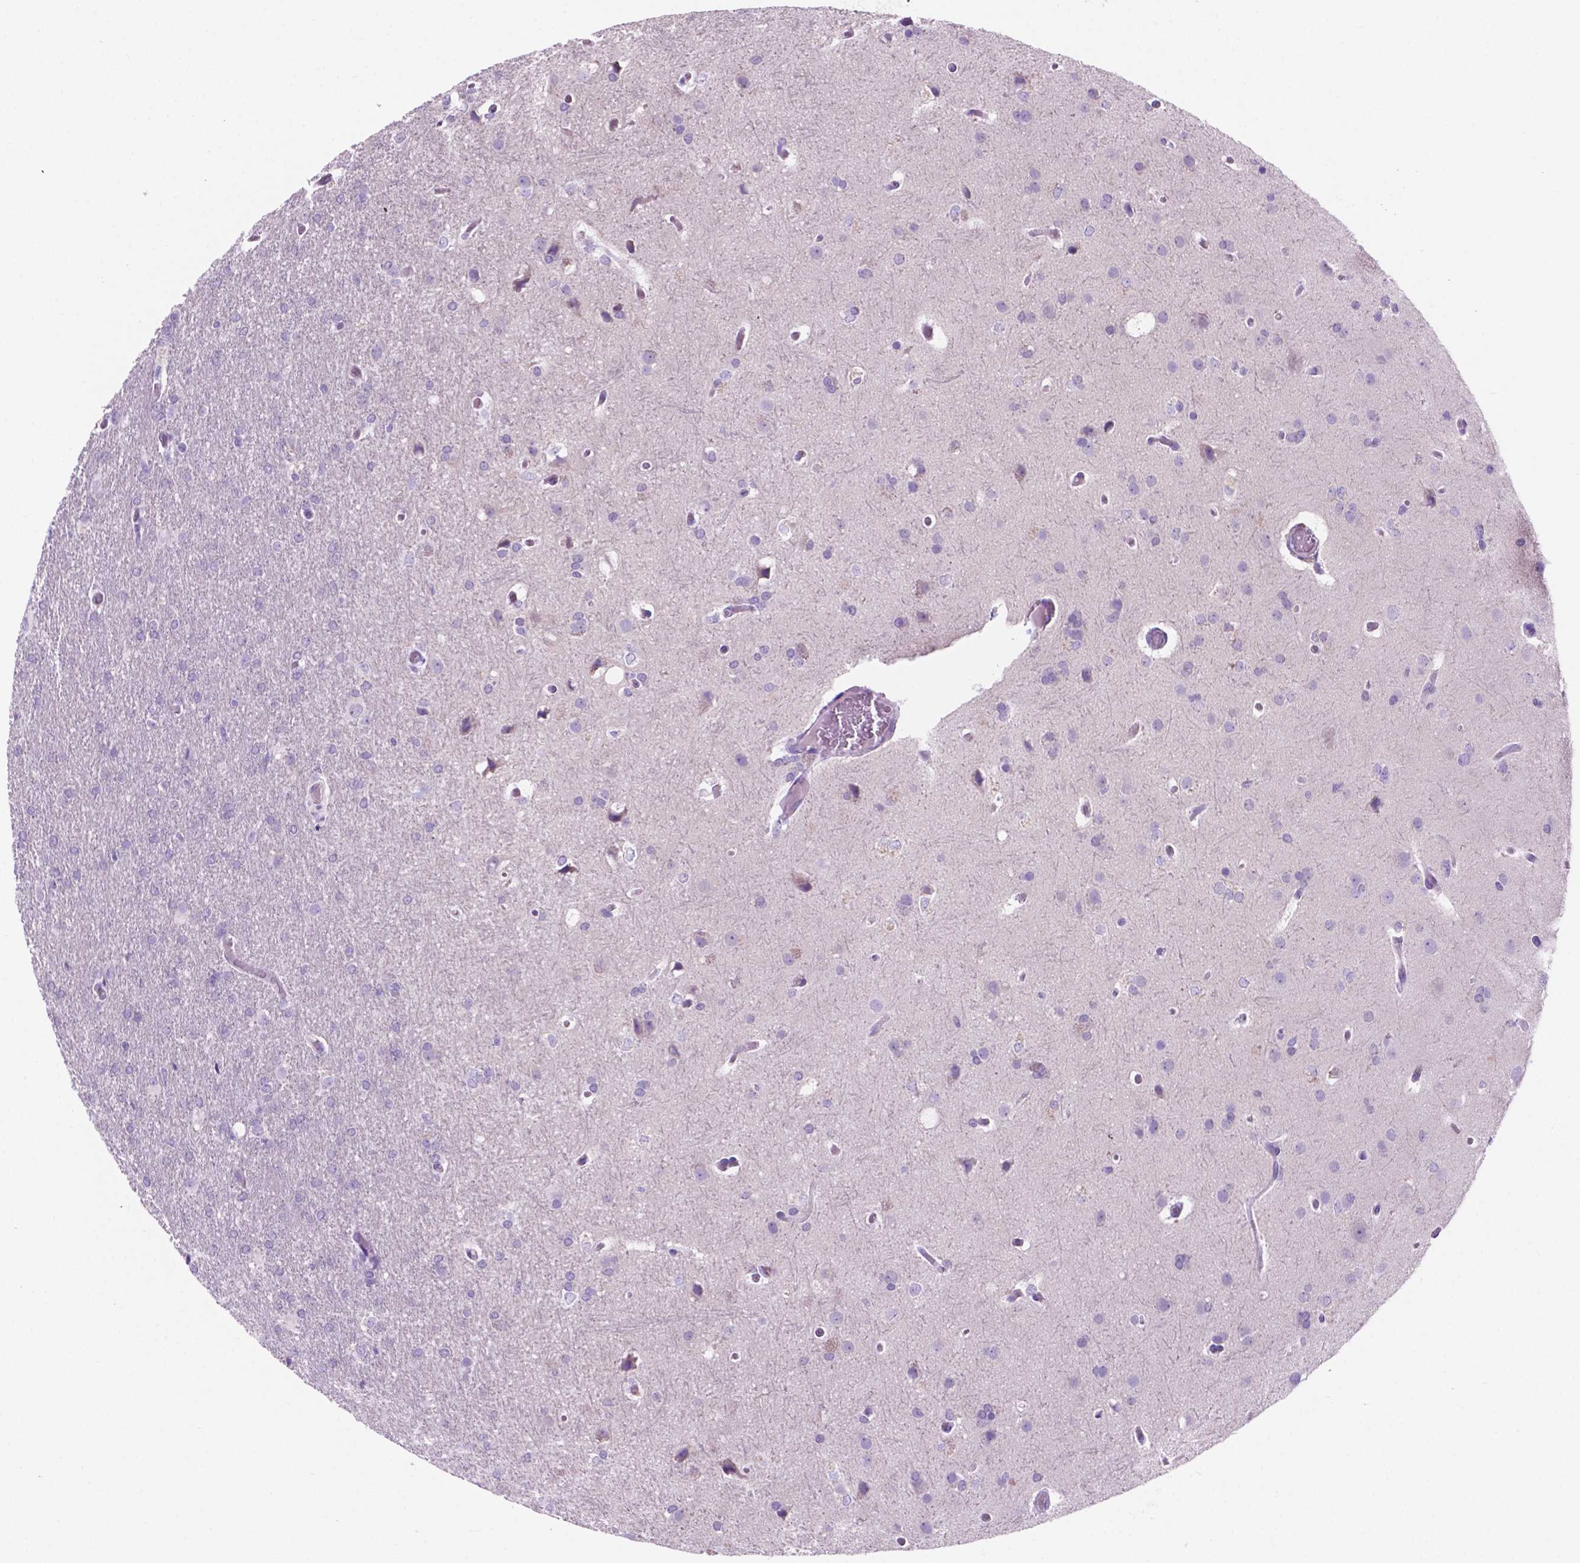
{"staining": {"intensity": "negative", "quantity": "none", "location": "none"}, "tissue": "glioma", "cell_type": "Tumor cells", "image_type": "cancer", "snomed": [{"axis": "morphology", "description": "Glioma, malignant, High grade"}, {"axis": "topography", "description": "Brain"}], "caption": "Protein analysis of glioma demonstrates no significant staining in tumor cells. (DAB (3,3'-diaminobenzidine) IHC visualized using brightfield microscopy, high magnification).", "gene": "GRIN2B", "patient": {"sex": "male", "age": 68}}